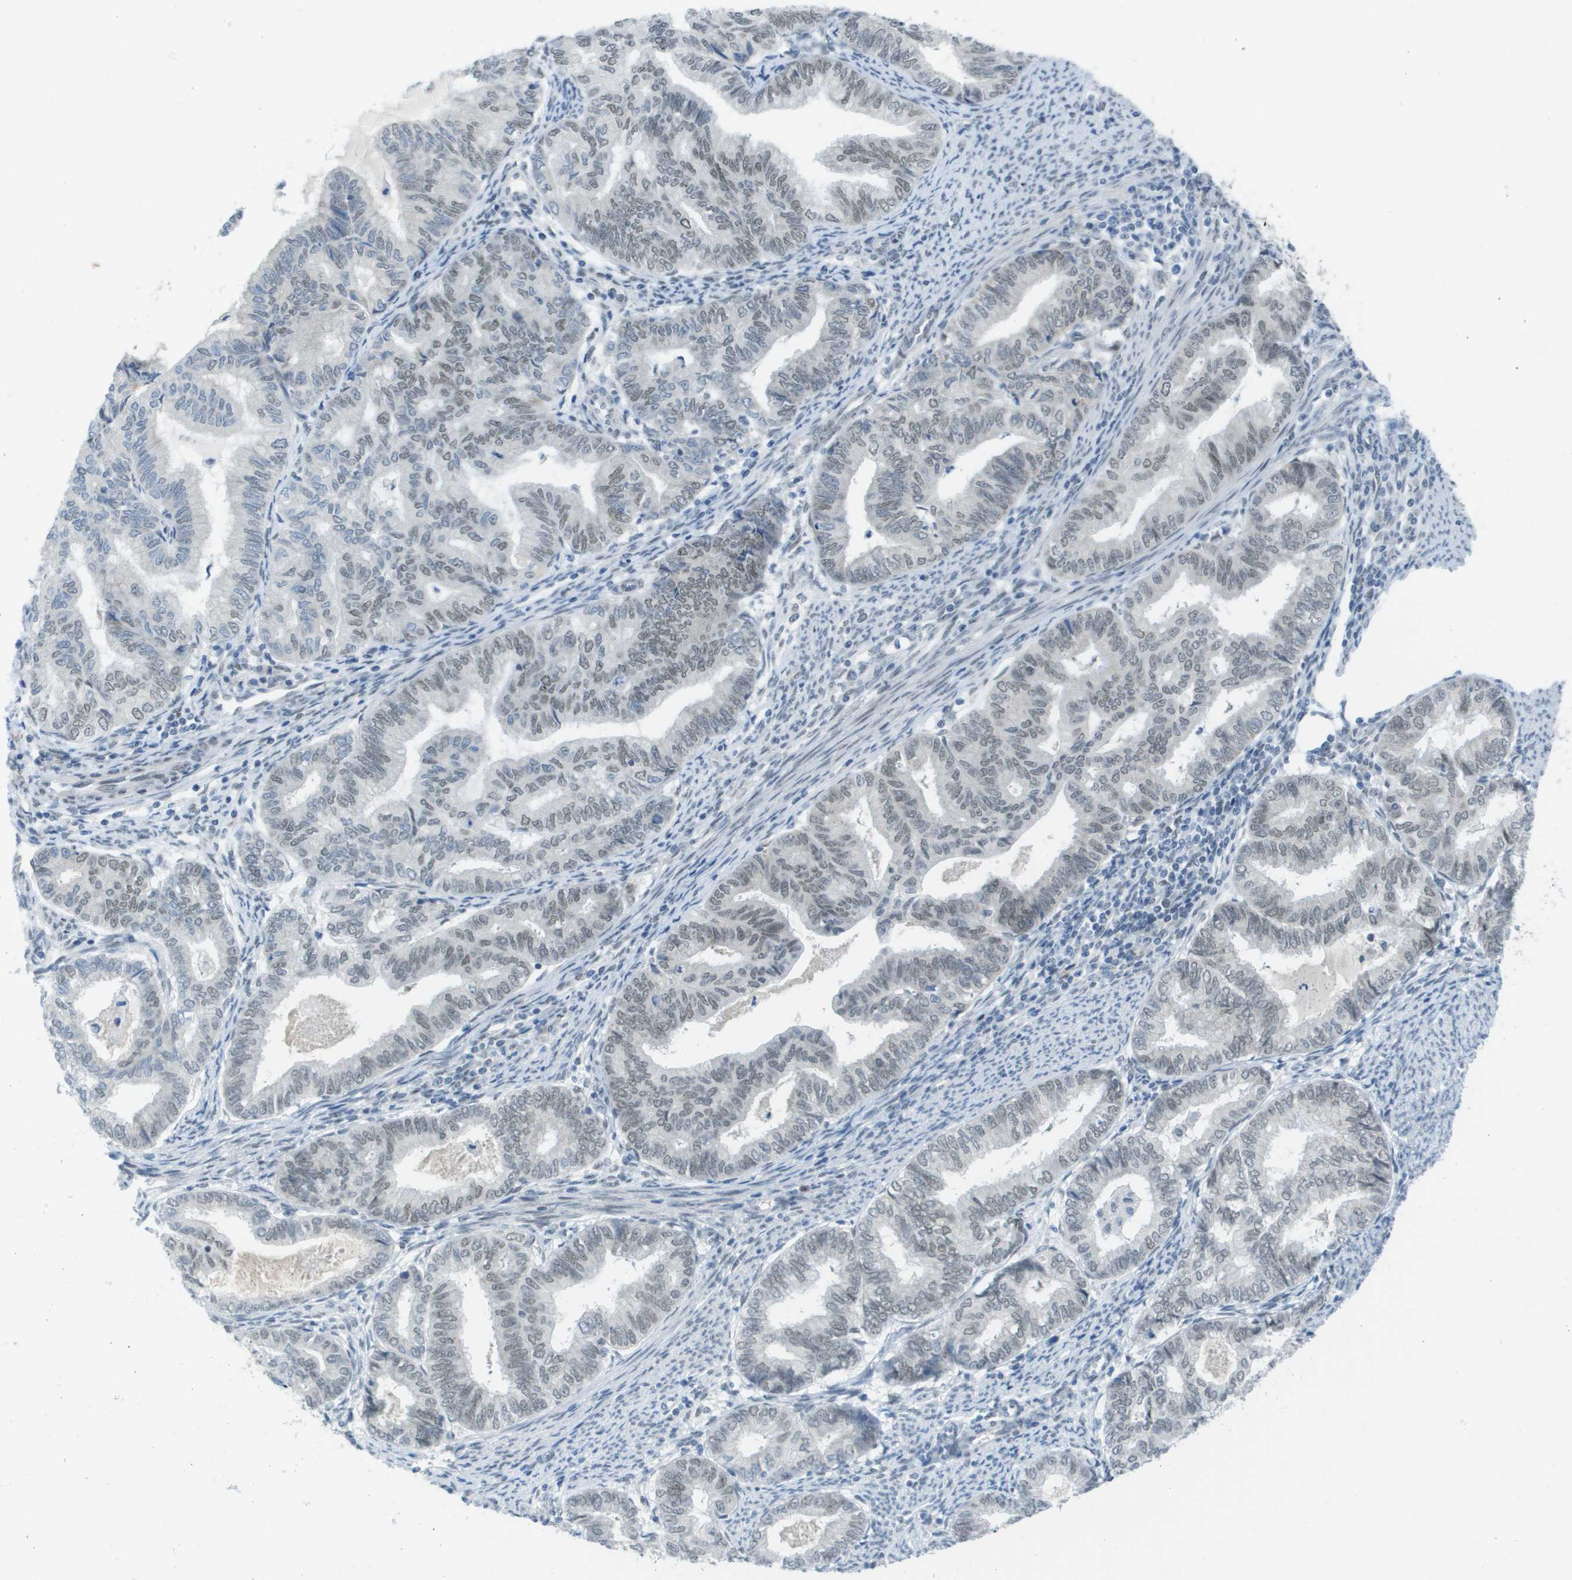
{"staining": {"intensity": "weak", "quantity": "25%-75%", "location": "nuclear"}, "tissue": "endometrial cancer", "cell_type": "Tumor cells", "image_type": "cancer", "snomed": [{"axis": "morphology", "description": "Adenocarcinoma, NOS"}, {"axis": "topography", "description": "Endometrium"}], "caption": "Tumor cells reveal low levels of weak nuclear expression in about 25%-75% of cells in endometrial cancer (adenocarcinoma). (IHC, brightfield microscopy, high magnification).", "gene": "ARID1B", "patient": {"sex": "female", "age": 79}}